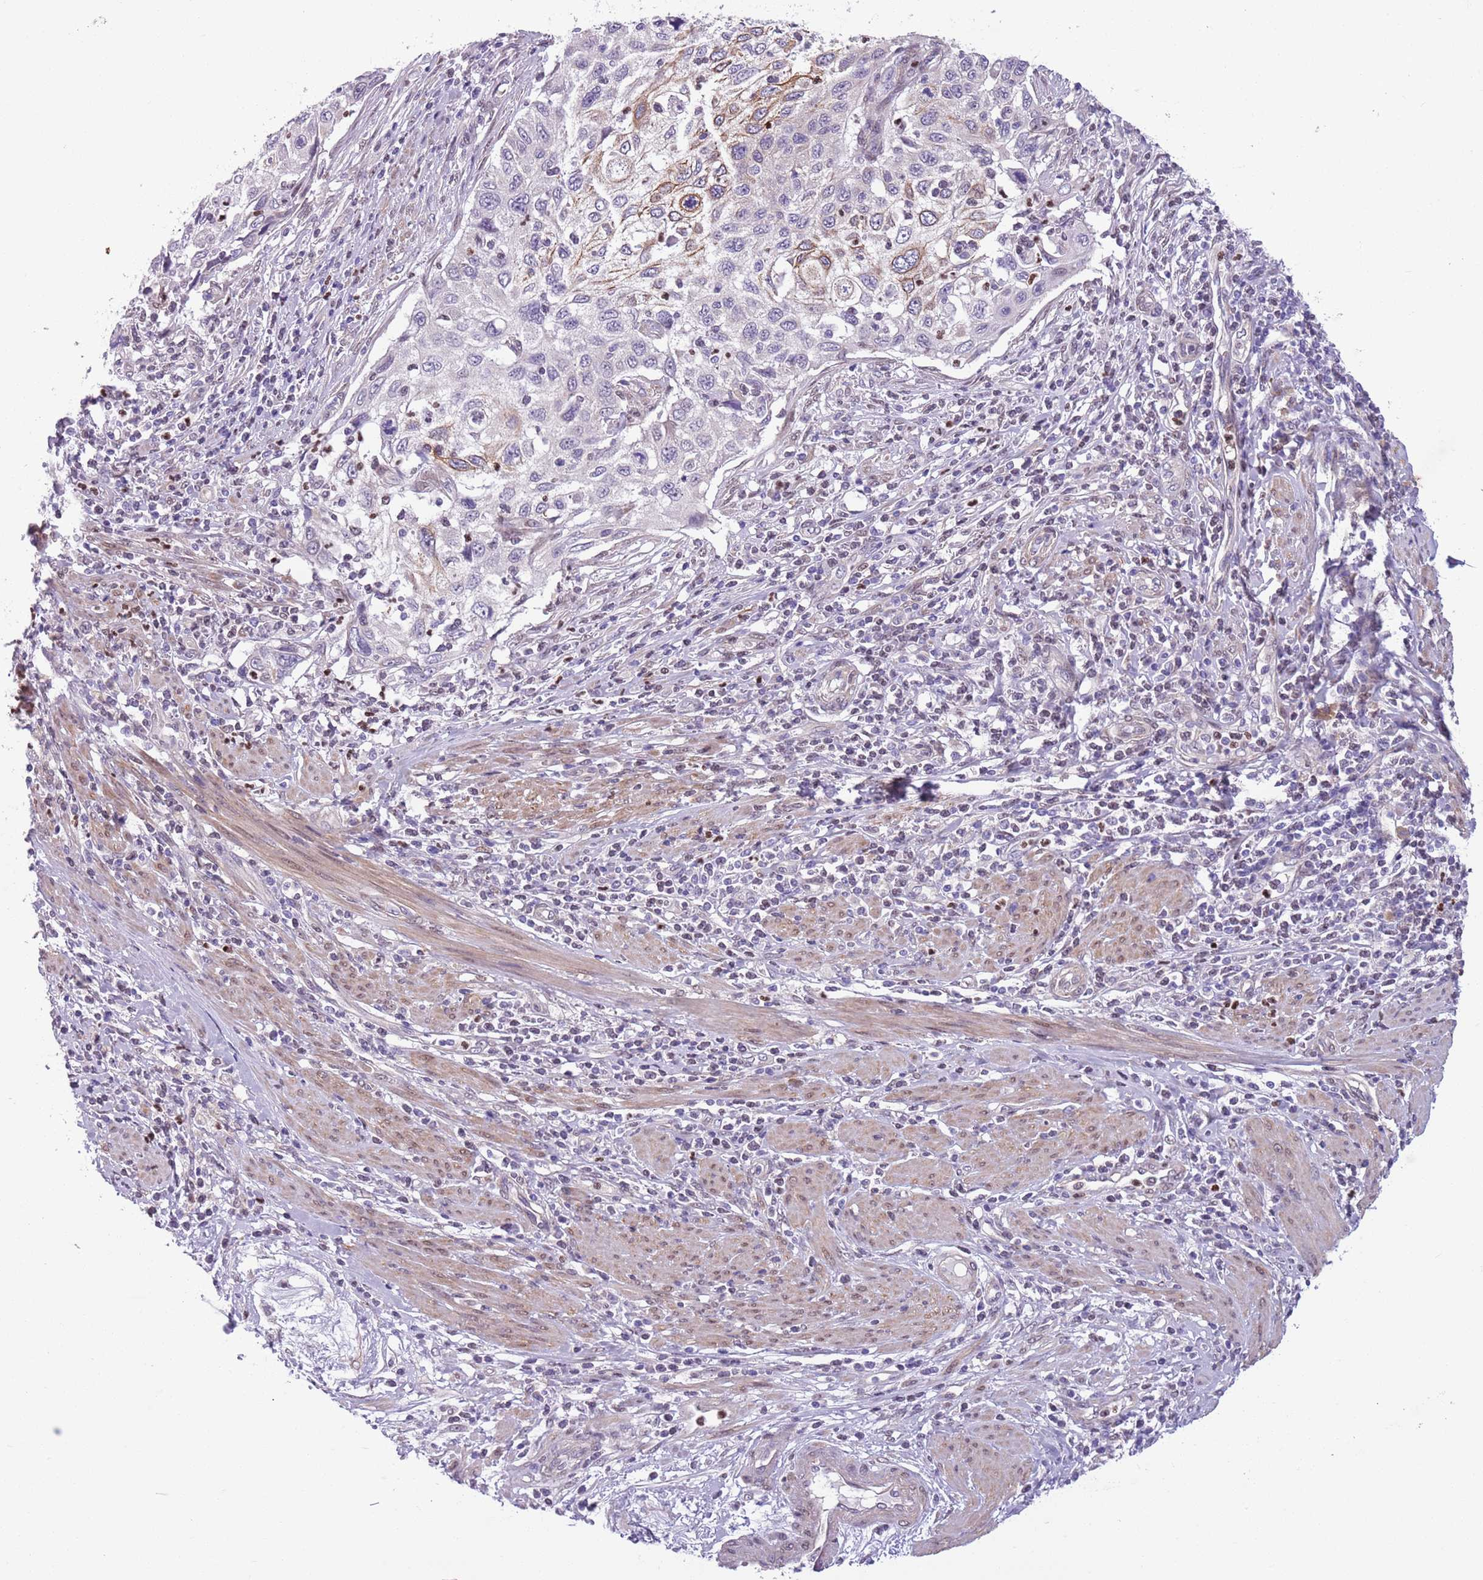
{"staining": {"intensity": "moderate", "quantity": "<25%", "location": "cytoplasmic/membranous"}, "tissue": "cervical cancer", "cell_type": "Tumor cells", "image_type": "cancer", "snomed": [{"axis": "morphology", "description": "Squamous cell carcinoma, NOS"}, {"axis": "topography", "description": "Cervix"}], "caption": "Immunohistochemistry of cervical cancer (squamous cell carcinoma) displays low levels of moderate cytoplasmic/membranous positivity in approximately <25% of tumor cells. Using DAB (brown) and hematoxylin (blue) stains, captured at high magnification using brightfield microscopy.", "gene": "ADCY7", "patient": {"sex": "female", "age": 70}}